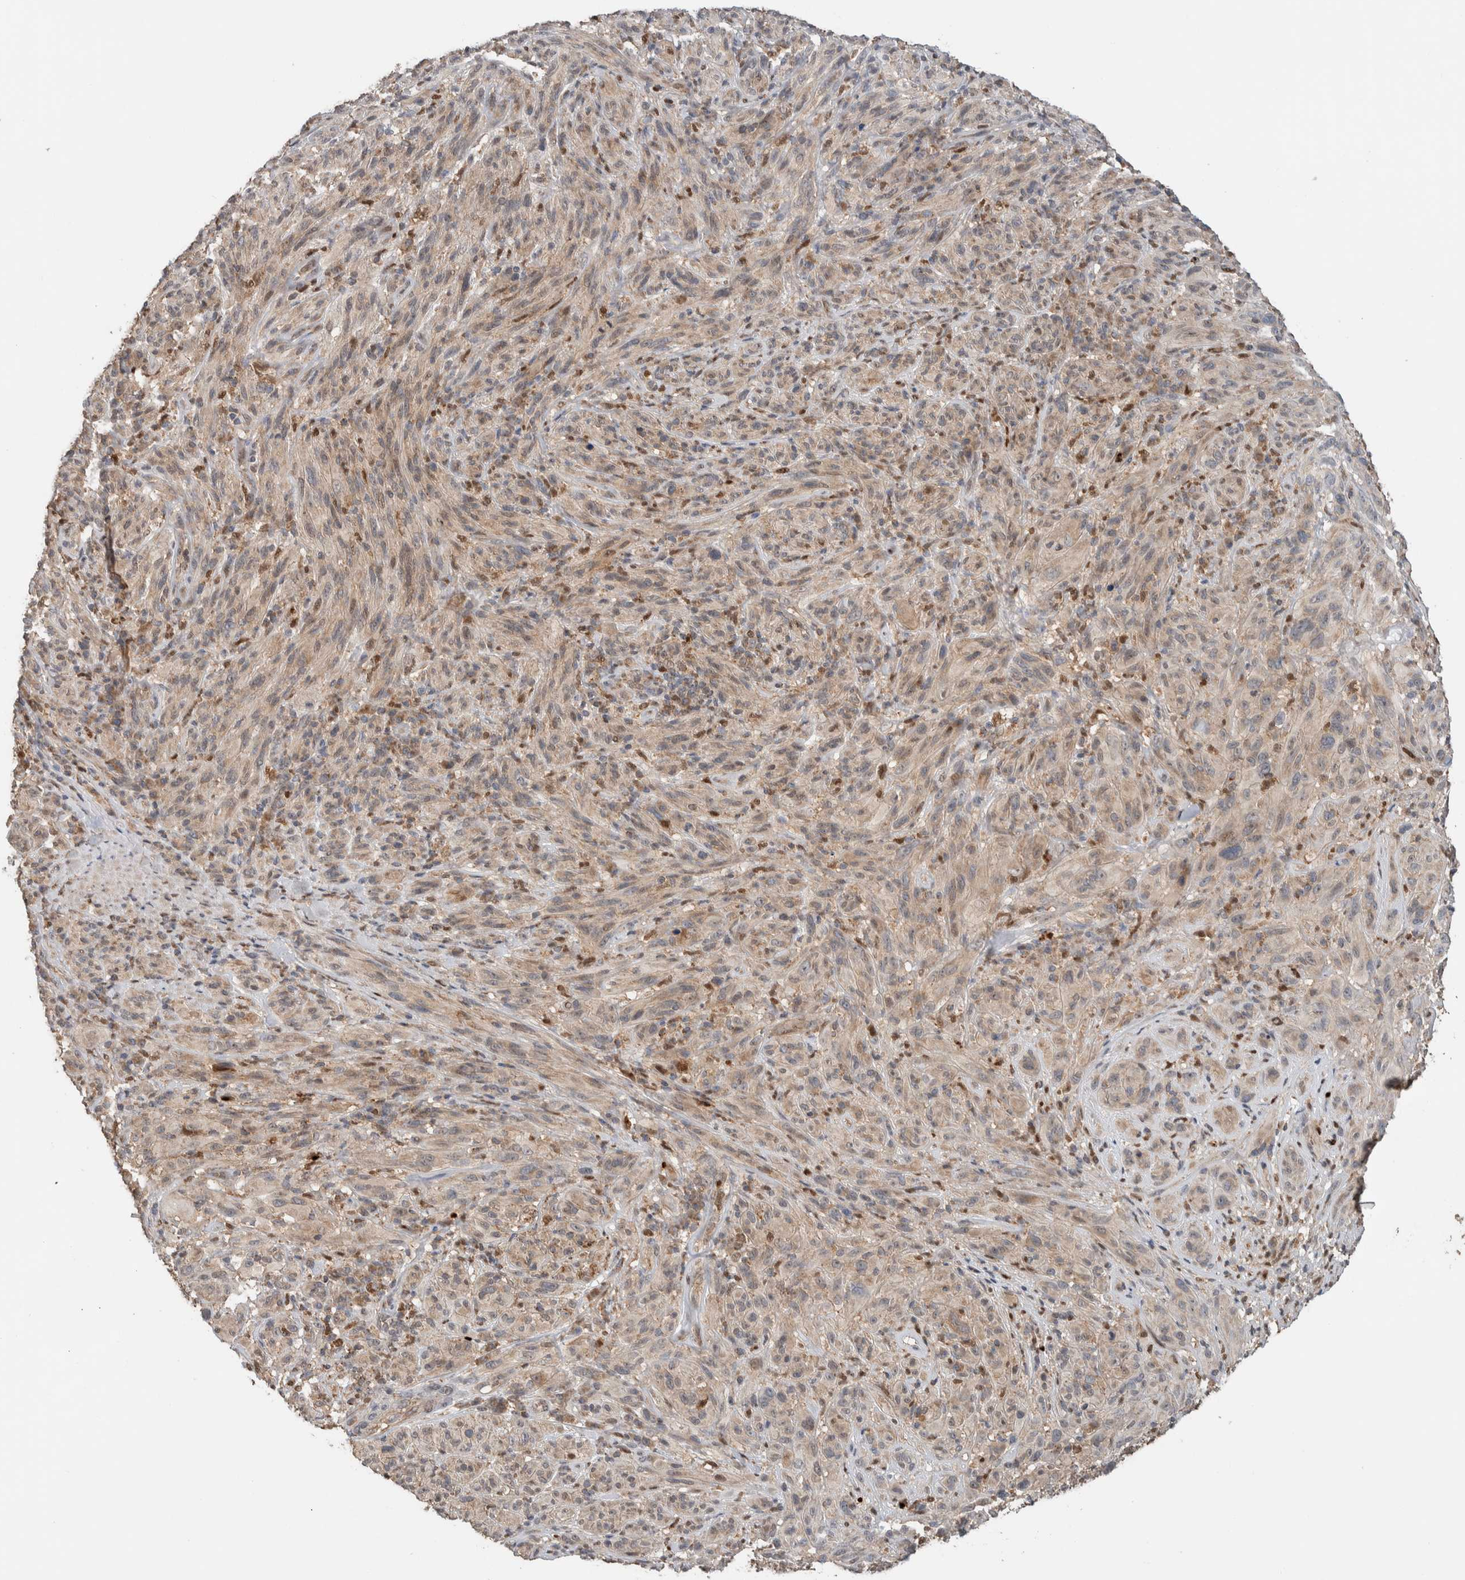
{"staining": {"intensity": "weak", "quantity": ">75%", "location": "cytoplasmic/membranous"}, "tissue": "melanoma", "cell_type": "Tumor cells", "image_type": "cancer", "snomed": [{"axis": "morphology", "description": "Malignant melanoma, NOS"}, {"axis": "topography", "description": "Skin of head"}], "caption": "Malignant melanoma stained with a brown dye demonstrates weak cytoplasmic/membranous positive expression in about >75% of tumor cells.", "gene": "VPS53", "patient": {"sex": "male", "age": 96}}